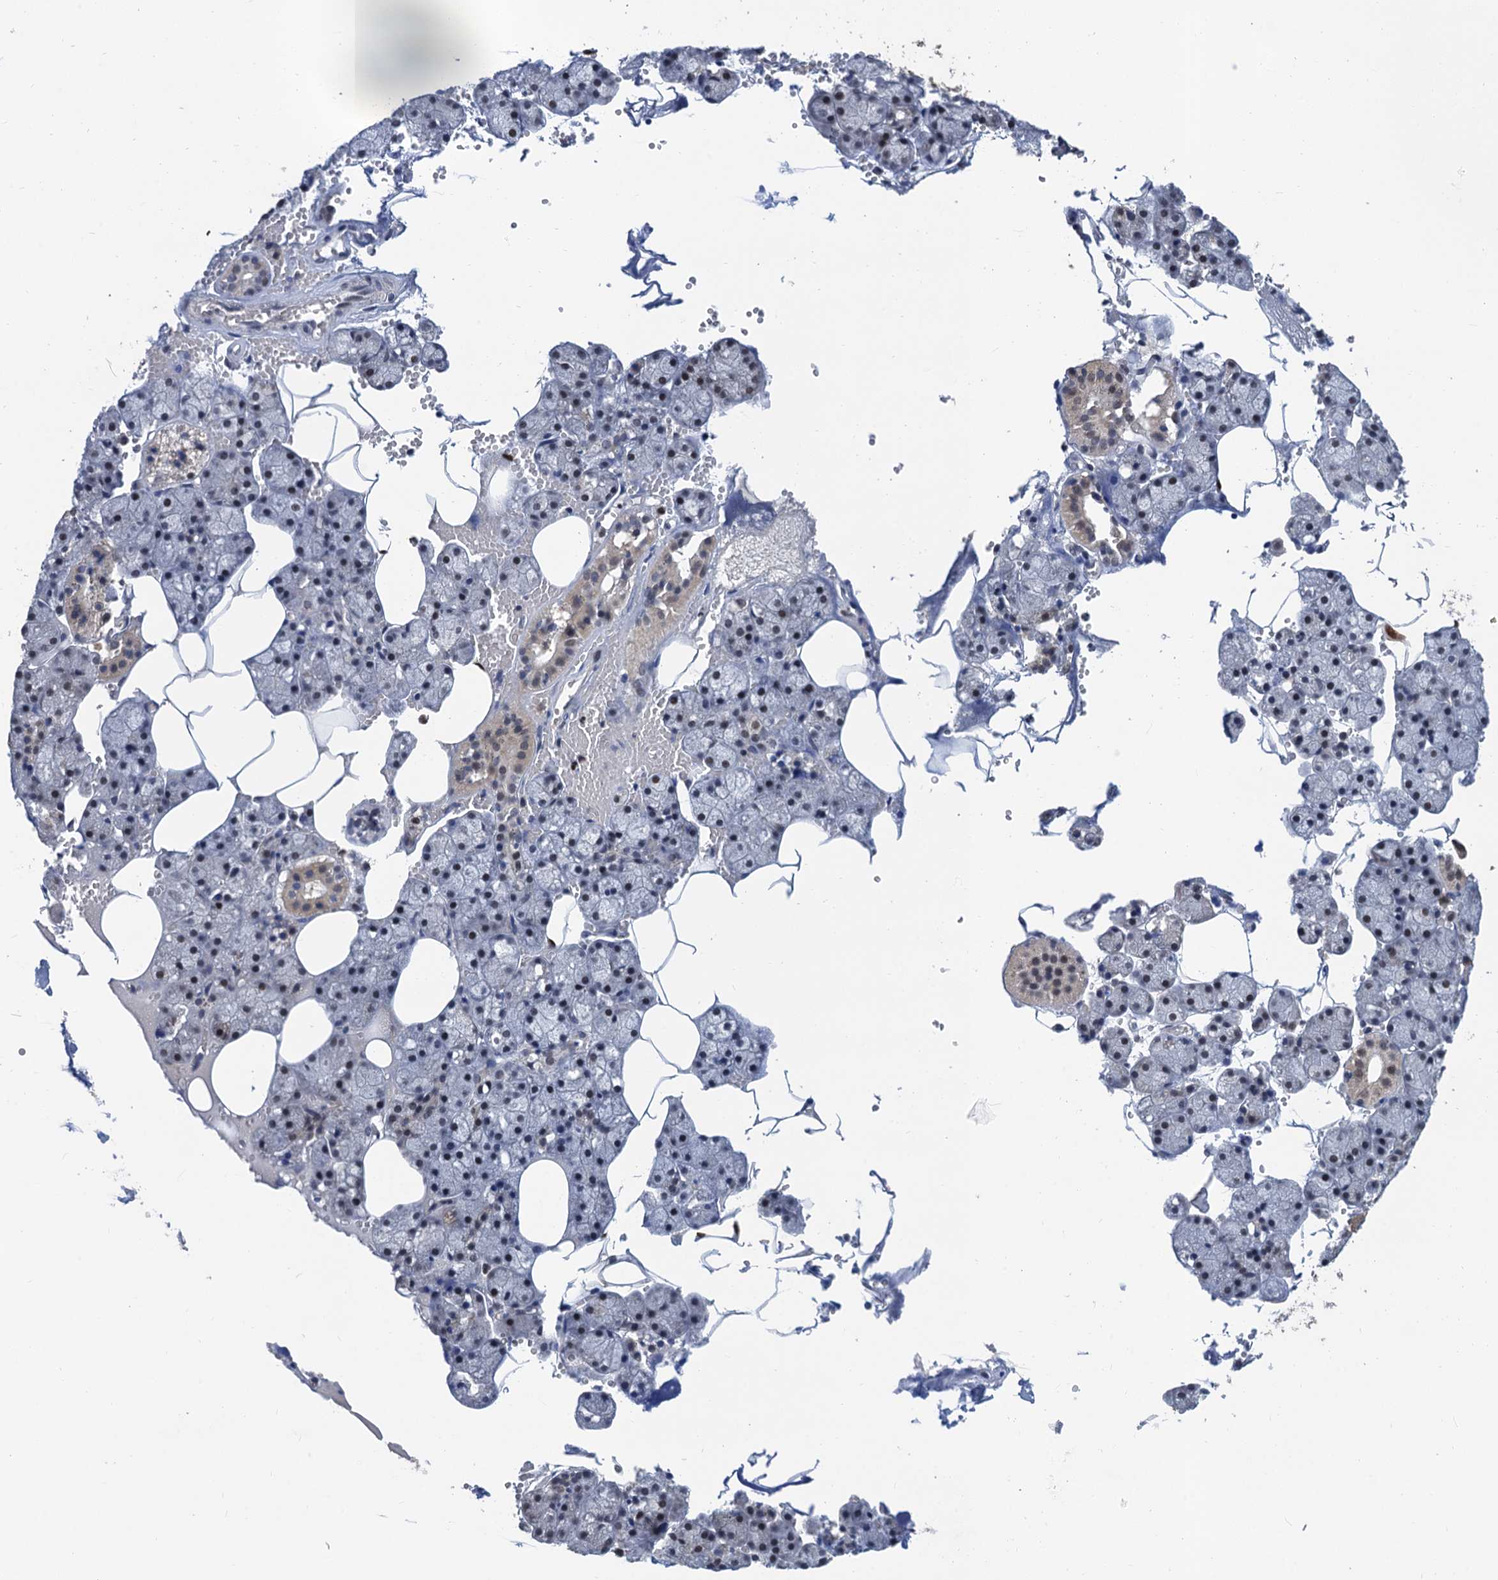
{"staining": {"intensity": "moderate", "quantity": "<25%", "location": "nuclear"}, "tissue": "salivary gland", "cell_type": "Glandular cells", "image_type": "normal", "snomed": [{"axis": "morphology", "description": "Normal tissue, NOS"}, {"axis": "topography", "description": "Salivary gland"}], "caption": "The histopathology image displays immunohistochemical staining of benign salivary gland. There is moderate nuclear positivity is identified in about <25% of glandular cells. (DAB (3,3'-diaminobenzidine) = brown stain, brightfield microscopy at high magnification).", "gene": "TSEN34", "patient": {"sex": "male", "age": 62}}